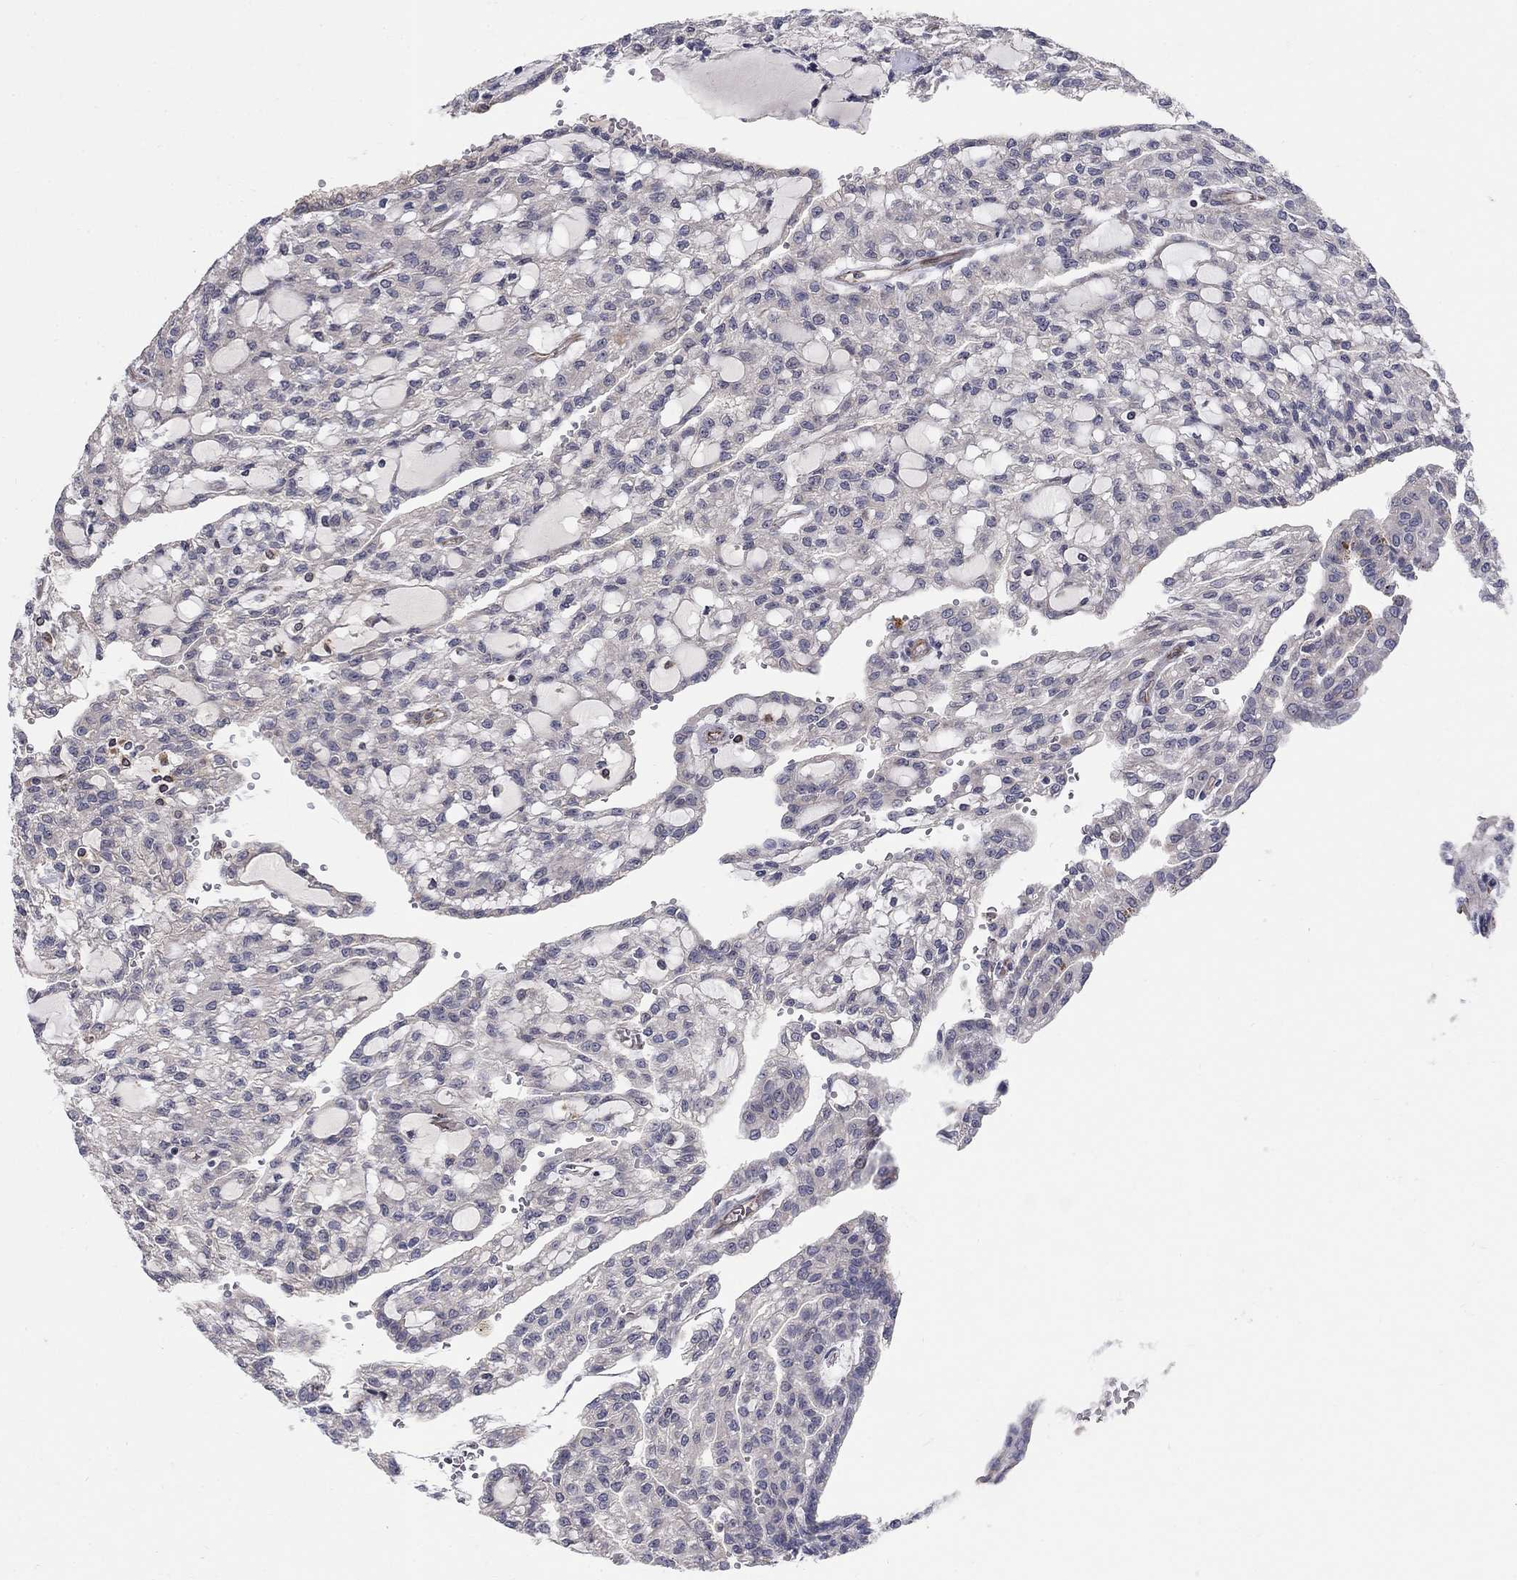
{"staining": {"intensity": "negative", "quantity": "none", "location": "none"}, "tissue": "renal cancer", "cell_type": "Tumor cells", "image_type": "cancer", "snomed": [{"axis": "morphology", "description": "Adenocarcinoma, NOS"}, {"axis": "topography", "description": "Kidney"}], "caption": "DAB (3,3'-diaminobenzidine) immunohistochemical staining of human adenocarcinoma (renal) shows no significant positivity in tumor cells. (DAB IHC with hematoxylin counter stain).", "gene": "MSRA", "patient": {"sex": "male", "age": 63}}